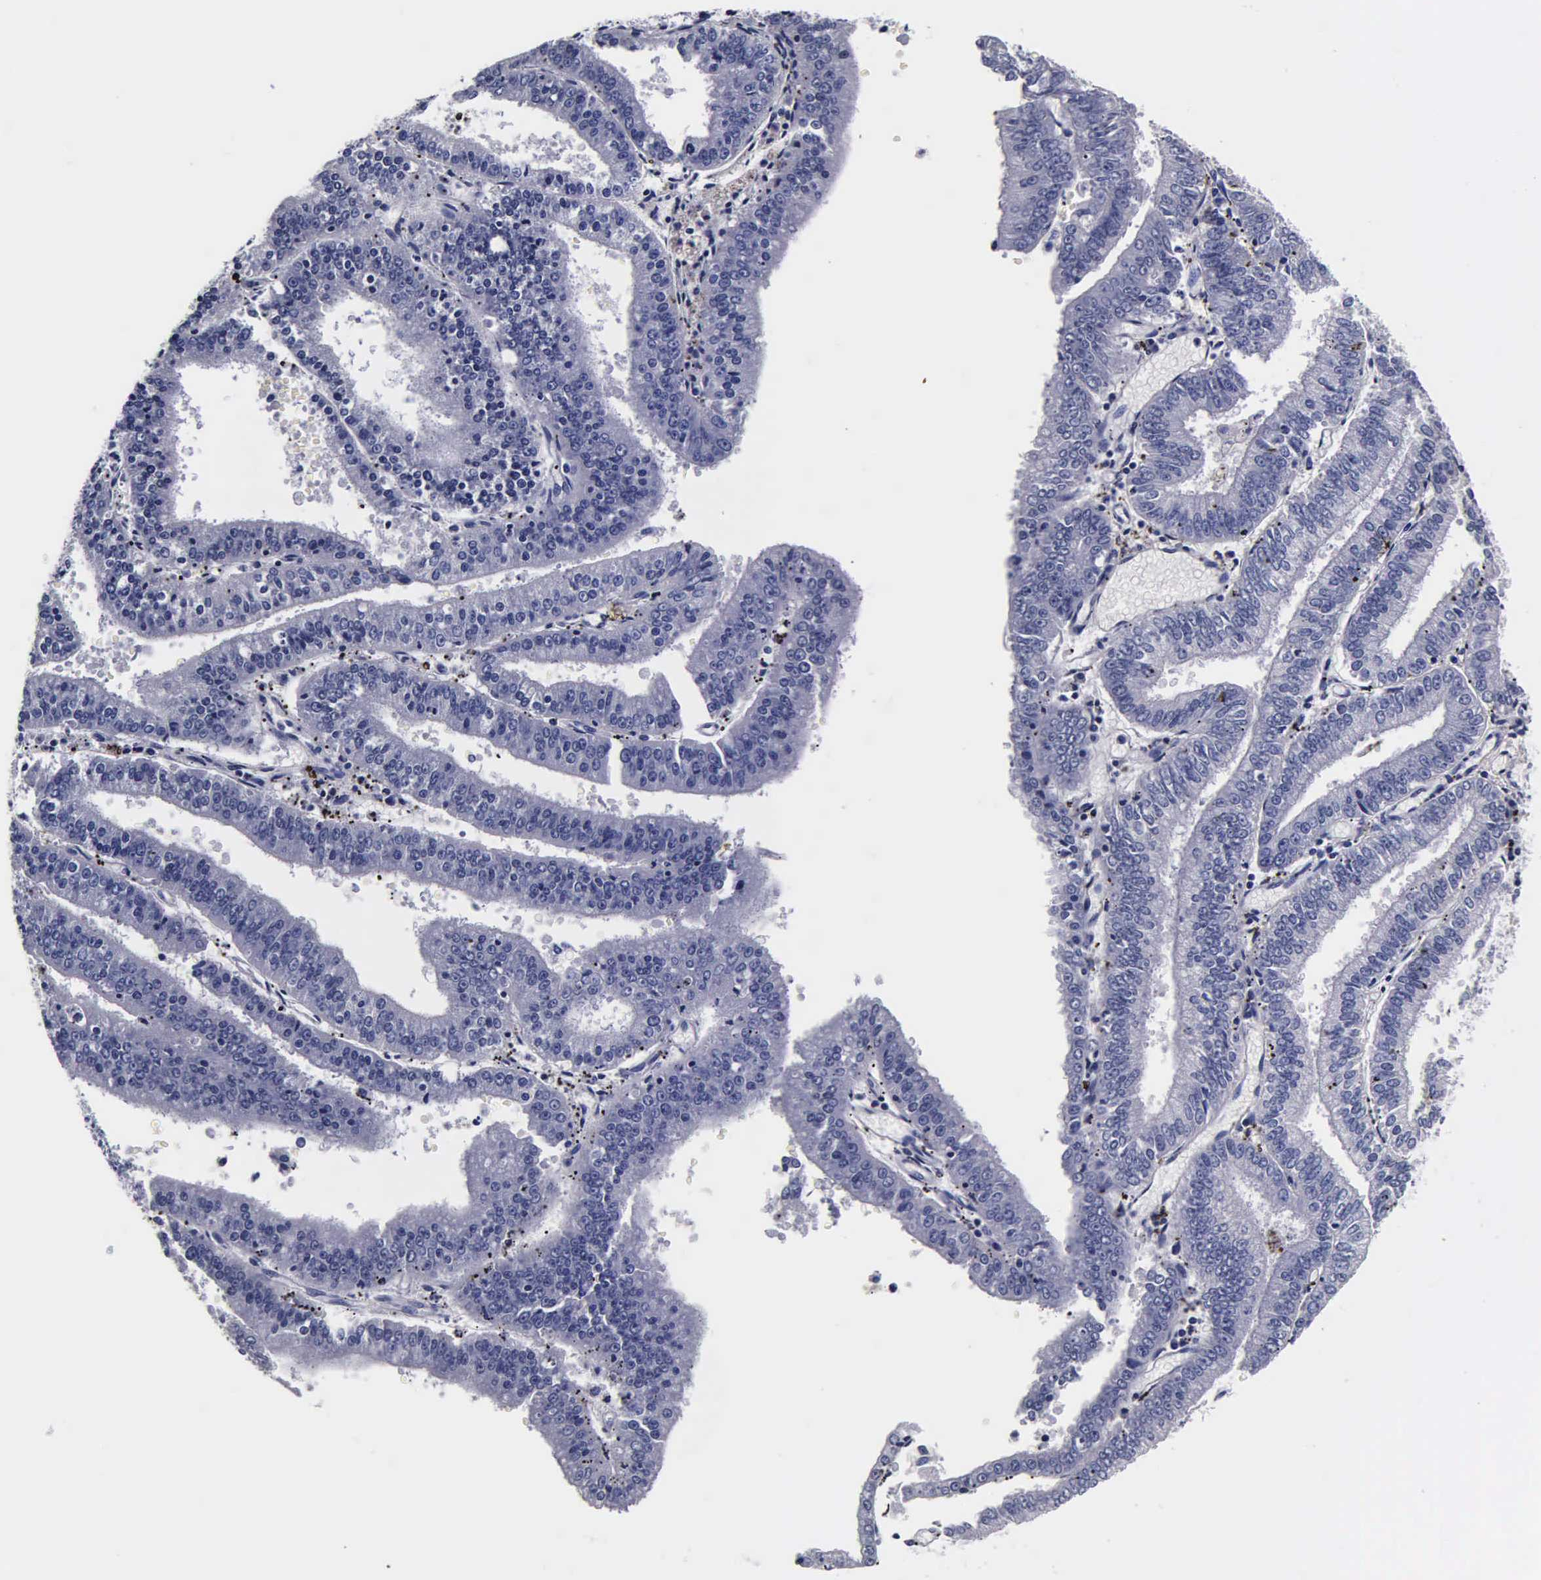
{"staining": {"intensity": "negative", "quantity": "none", "location": "none"}, "tissue": "endometrial cancer", "cell_type": "Tumor cells", "image_type": "cancer", "snomed": [{"axis": "morphology", "description": "Adenocarcinoma, NOS"}, {"axis": "topography", "description": "Endometrium"}], "caption": "Micrograph shows no protein staining in tumor cells of endometrial cancer (adenocarcinoma) tissue. (DAB (3,3'-diaminobenzidine) IHC visualized using brightfield microscopy, high magnification).", "gene": "IAPP", "patient": {"sex": "female", "age": 66}}